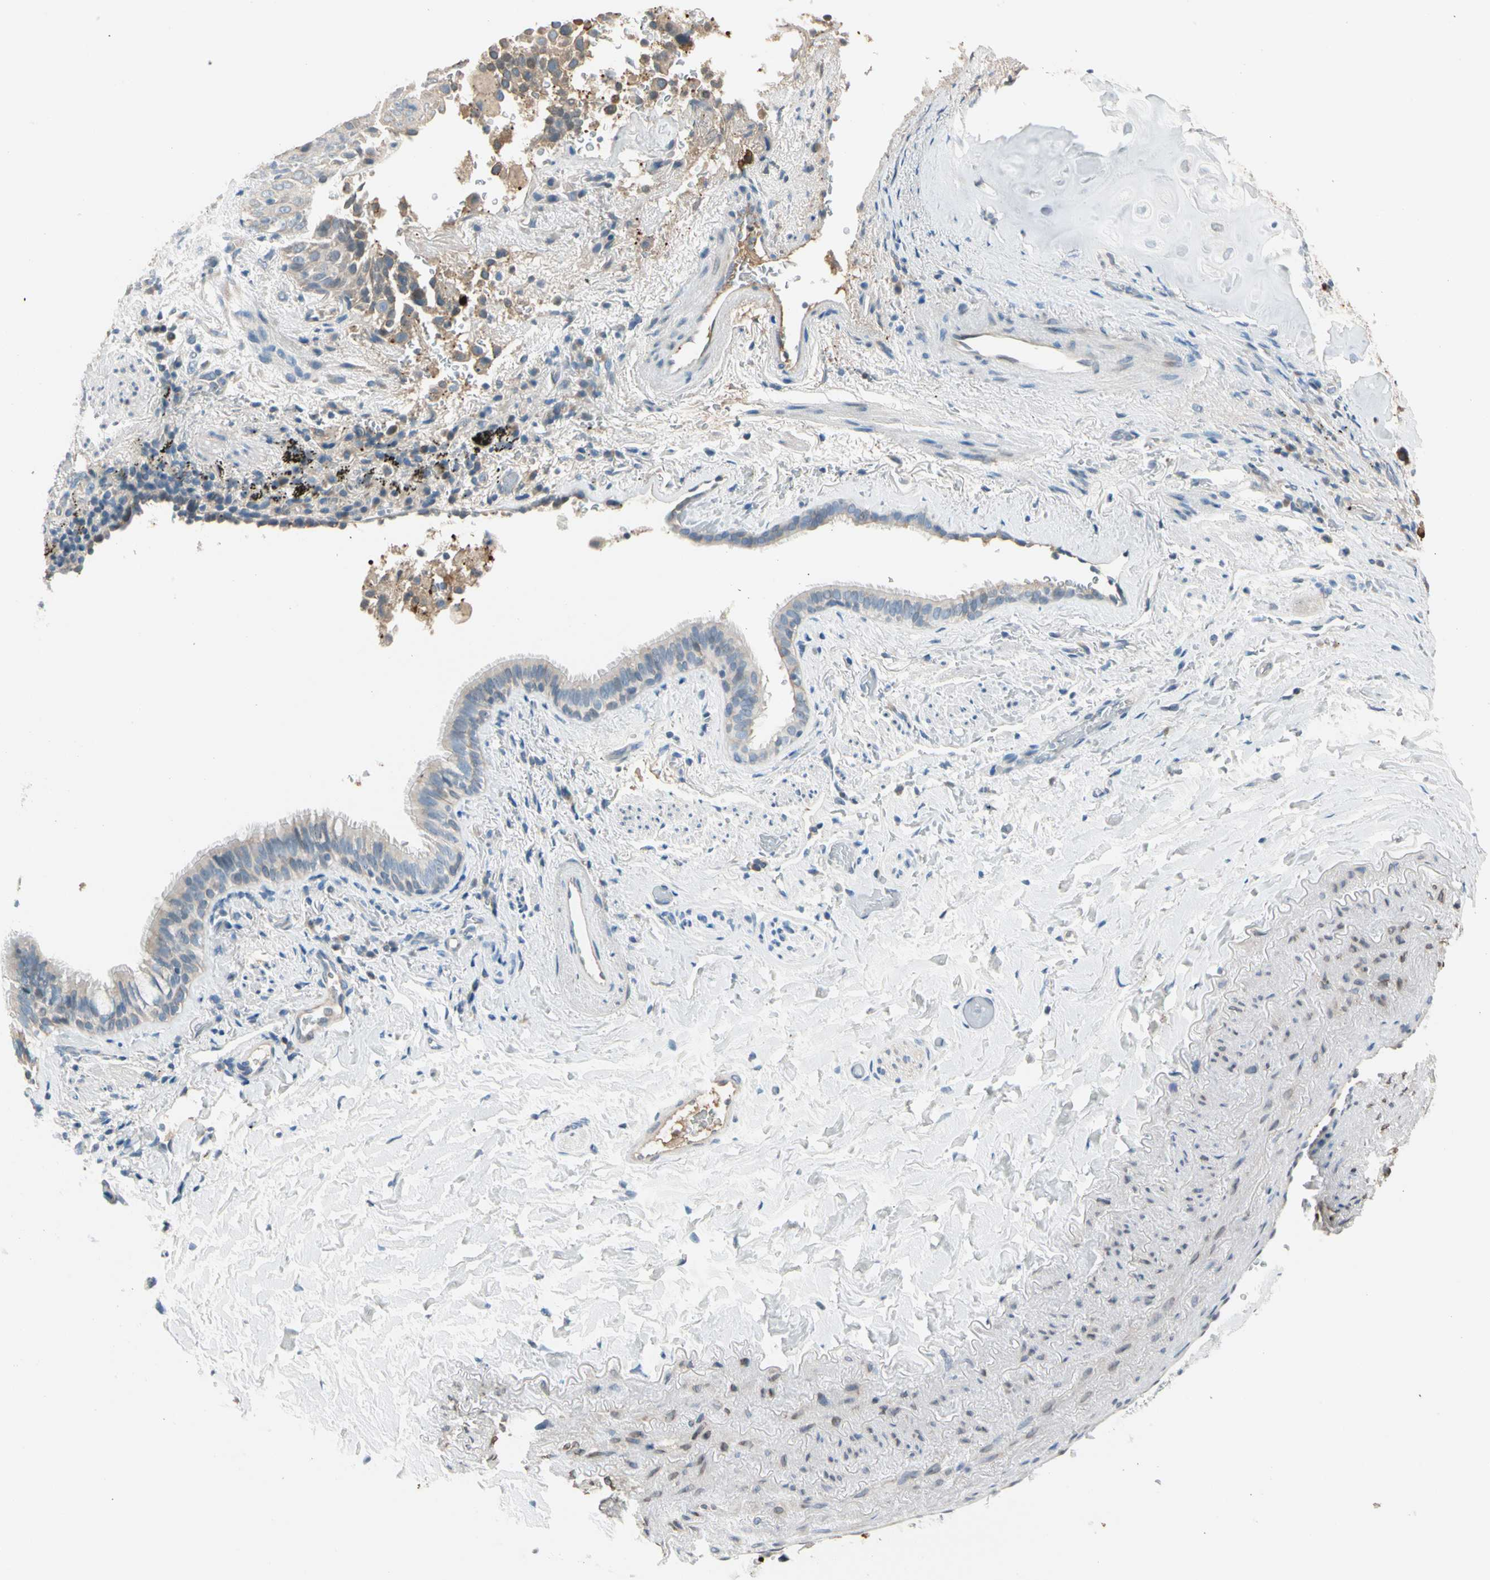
{"staining": {"intensity": "strong", "quantity": ">75%", "location": "cytoplasmic/membranous"}, "tissue": "lung cancer", "cell_type": "Tumor cells", "image_type": "cancer", "snomed": [{"axis": "morphology", "description": "Squamous cell carcinoma, NOS"}, {"axis": "topography", "description": "Lung"}], "caption": "High-power microscopy captured an IHC image of lung squamous cell carcinoma, revealing strong cytoplasmic/membranous expression in approximately >75% of tumor cells.", "gene": "STK40", "patient": {"sex": "male", "age": 54}}